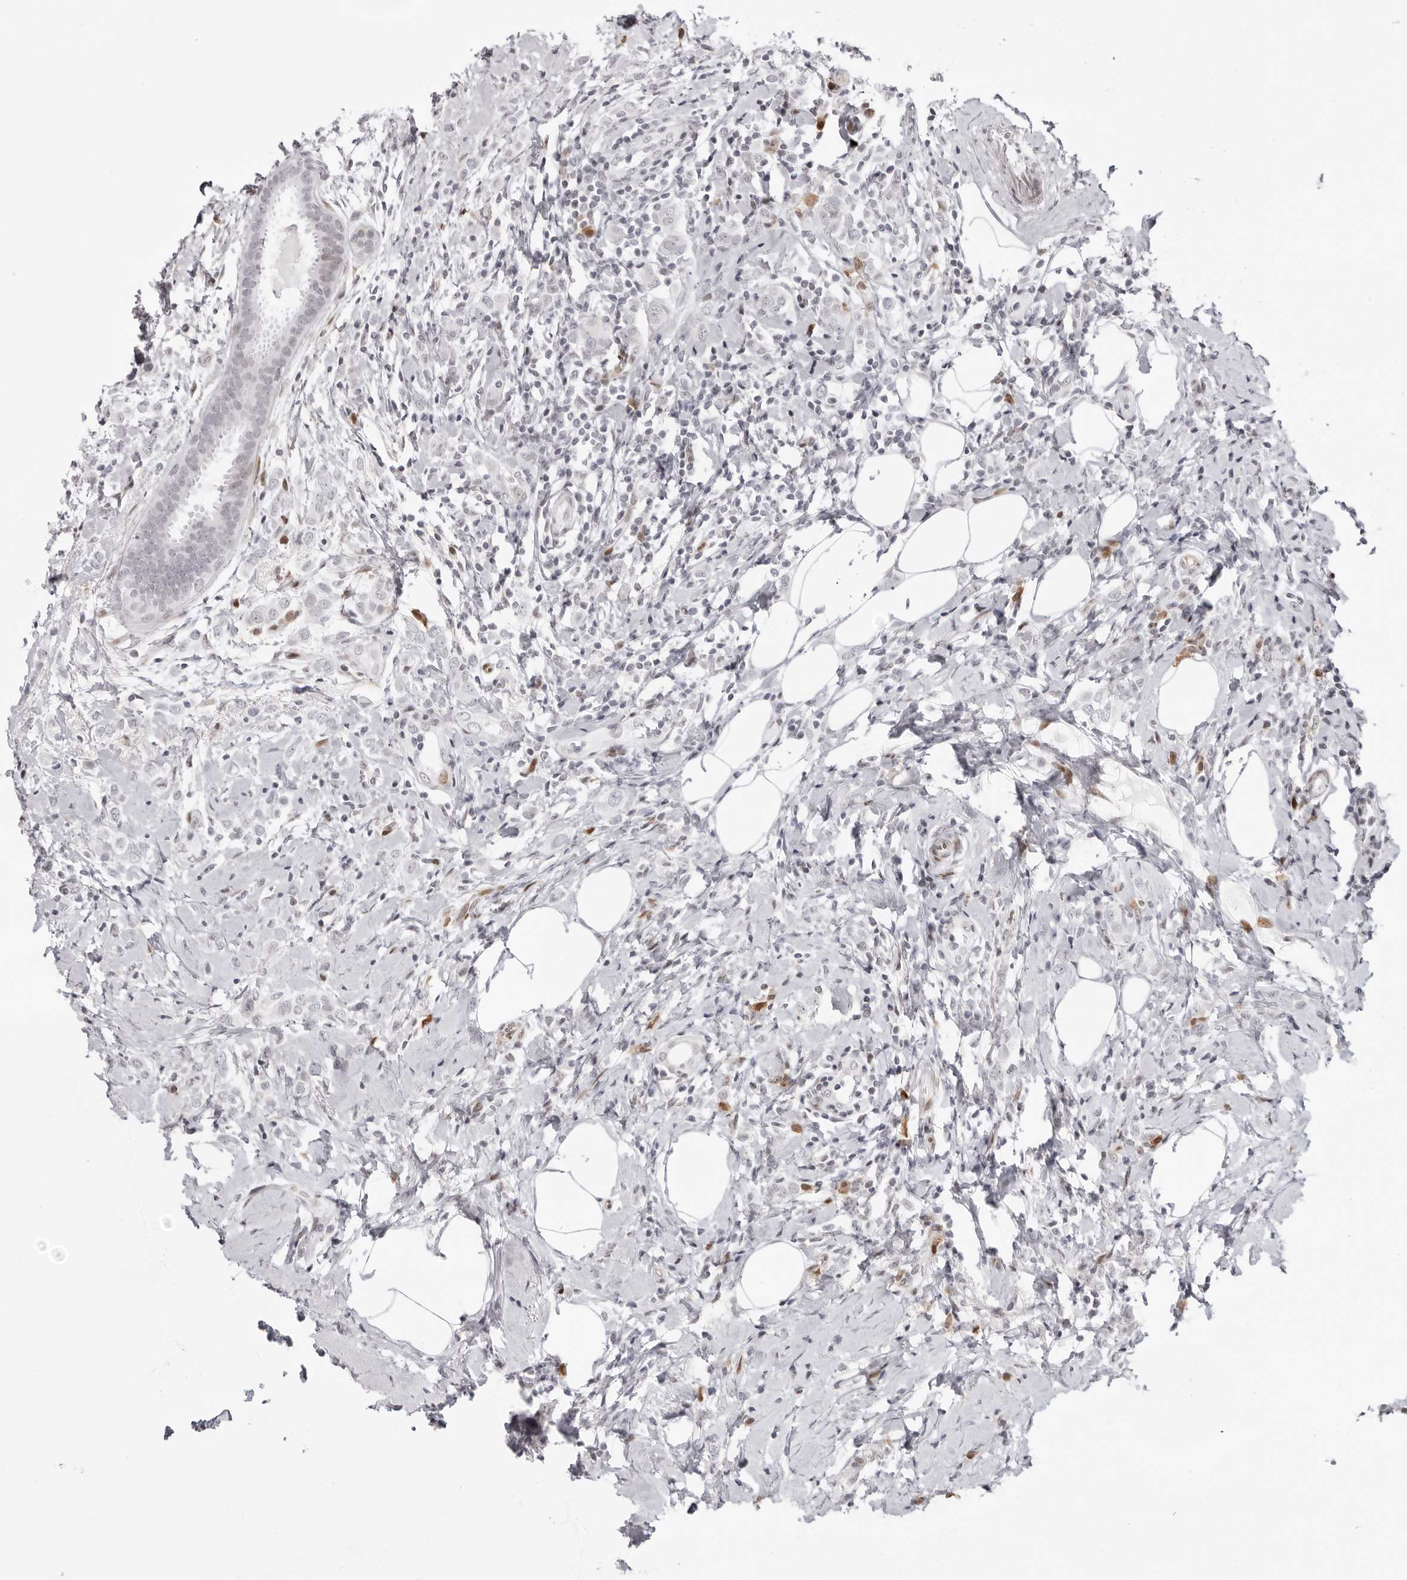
{"staining": {"intensity": "negative", "quantity": "none", "location": "none"}, "tissue": "breast cancer", "cell_type": "Tumor cells", "image_type": "cancer", "snomed": [{"axis": "morphology", "description": "Lobular carcinoma"}, {"axis": "topography", "description": "Breast"}], "caption": "Protein analysis of breast cancer reveals no significant expression in tumor cells.", "gene": "NTPCR", "patient": {"sex": "female", "age": 47}}